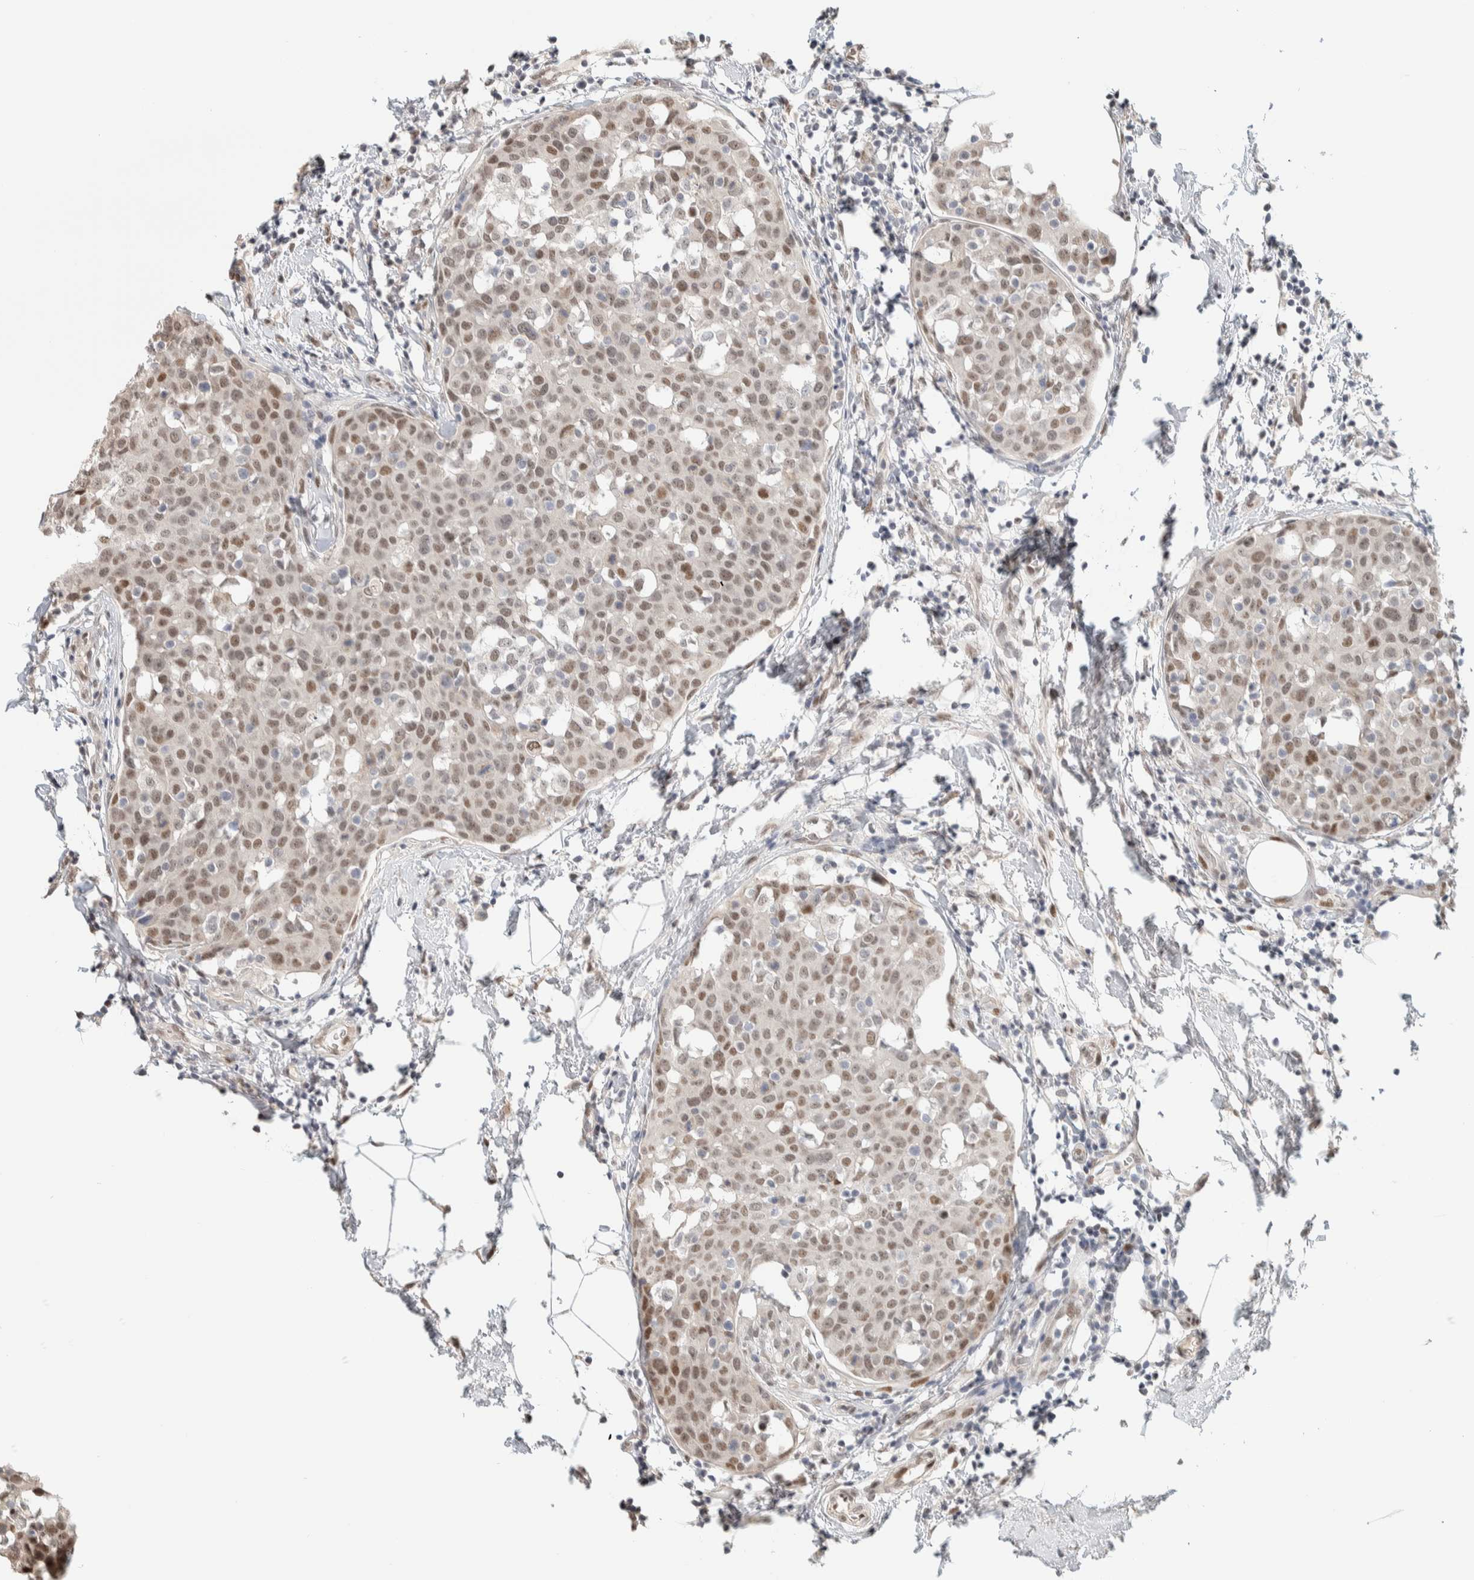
{"staining": {"intensity": "moderate", "quantity": ">75%", "location": "nuclear"}, "tissue": "breast cancer", "cell_type": "Tumor cells", "image_type": "cancer", "snomed": [{"axis": "morphology", "description": "Normal tissue, NOS"}, {"axis": "morphology", "description": "Duct carcinoma"}, {"axis": "topography", "description": "Breast"}], "caption": "The histopathology image reveals a brown stain indicating the presence of a protein in the nuclear of tumor cells in intraductal carcinoma (breast). The protein of interest is shown in brown color, while the nuclei are stained blue.", "gene": "PUS7", "patient": {"sex": "female", "age": 37}}